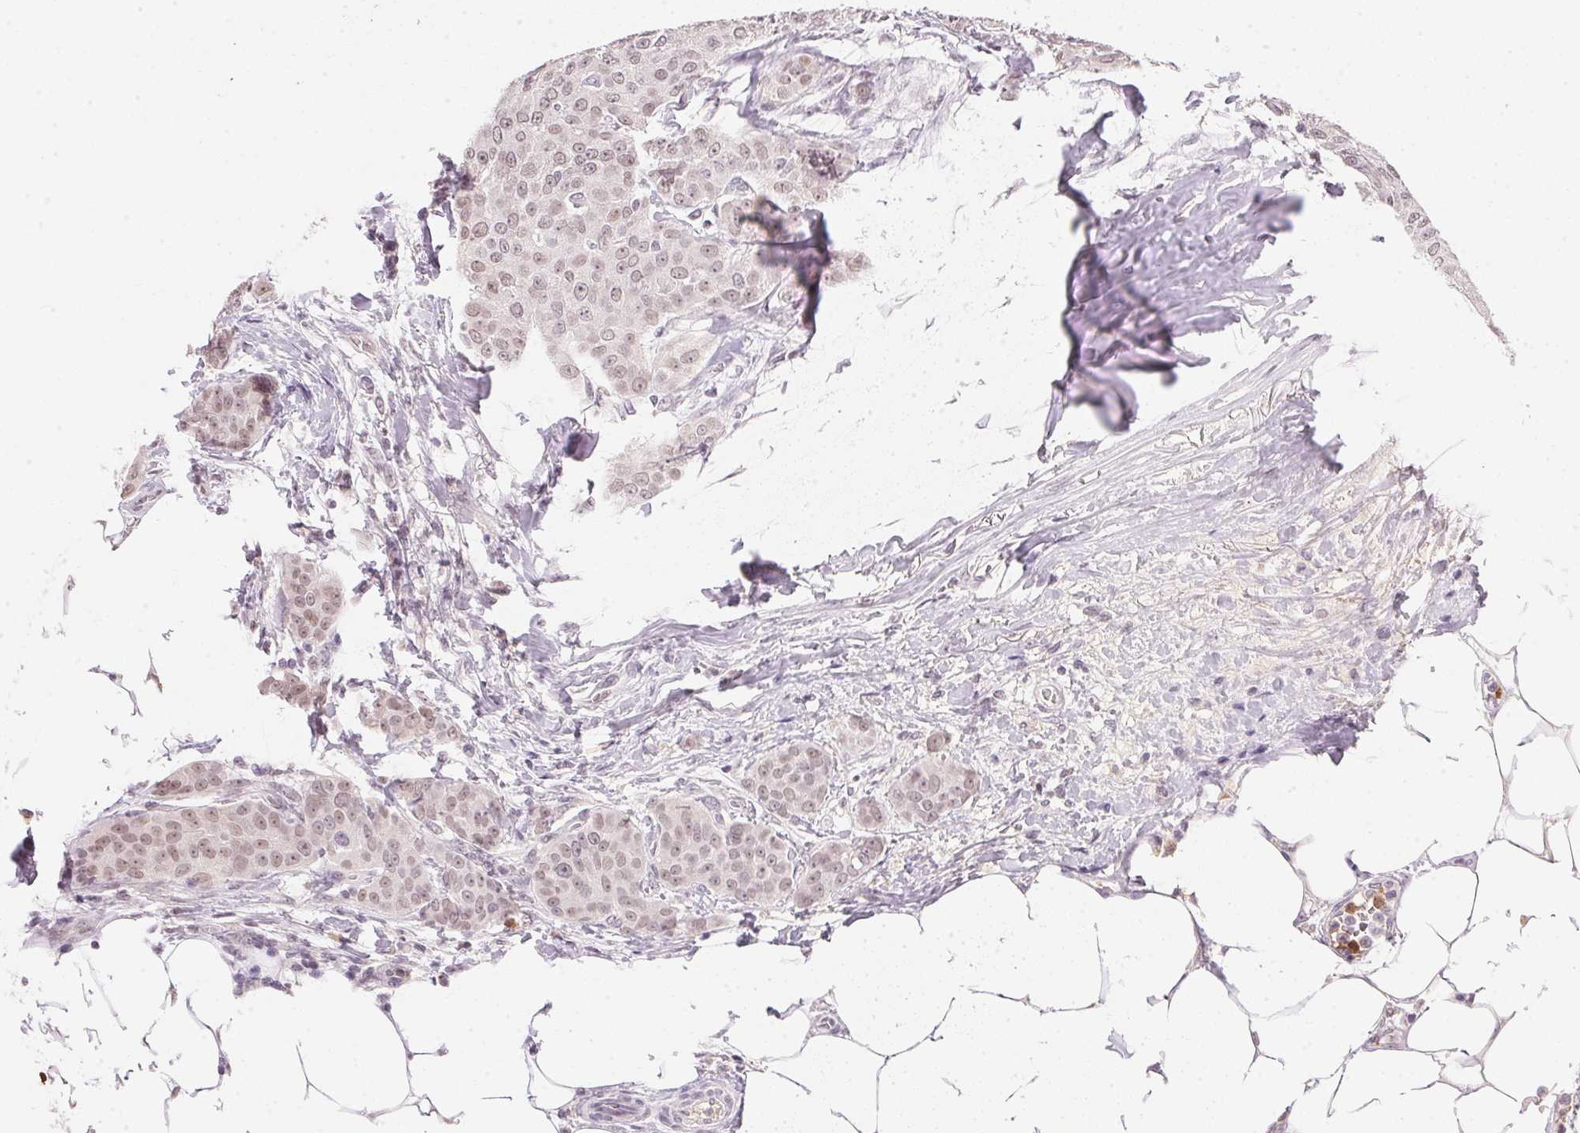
{"staining": {"intensity": "weak", "quantity": "25%-75%", "location": "nuclear"}, "tissue": "breast cancer", "cell_type": "Tumor cells", "image_type": "cancer", "snomed": [{"axis": "morphology", "description": "Duct carcinoma"}, {"axis": "topography", "description": "Breast"}], "caption": "IHC histopathology image of neoplastic tissue: human invasive ductal carcinoma (breast) stained using immunohistochemistry displays low levels of weak protein expression localized specifically in the nuclear of tumor cells, appearing as a nuclear brown color.", "gene": "FNDC4", "patient": {"sex": "female", "age": 91}}